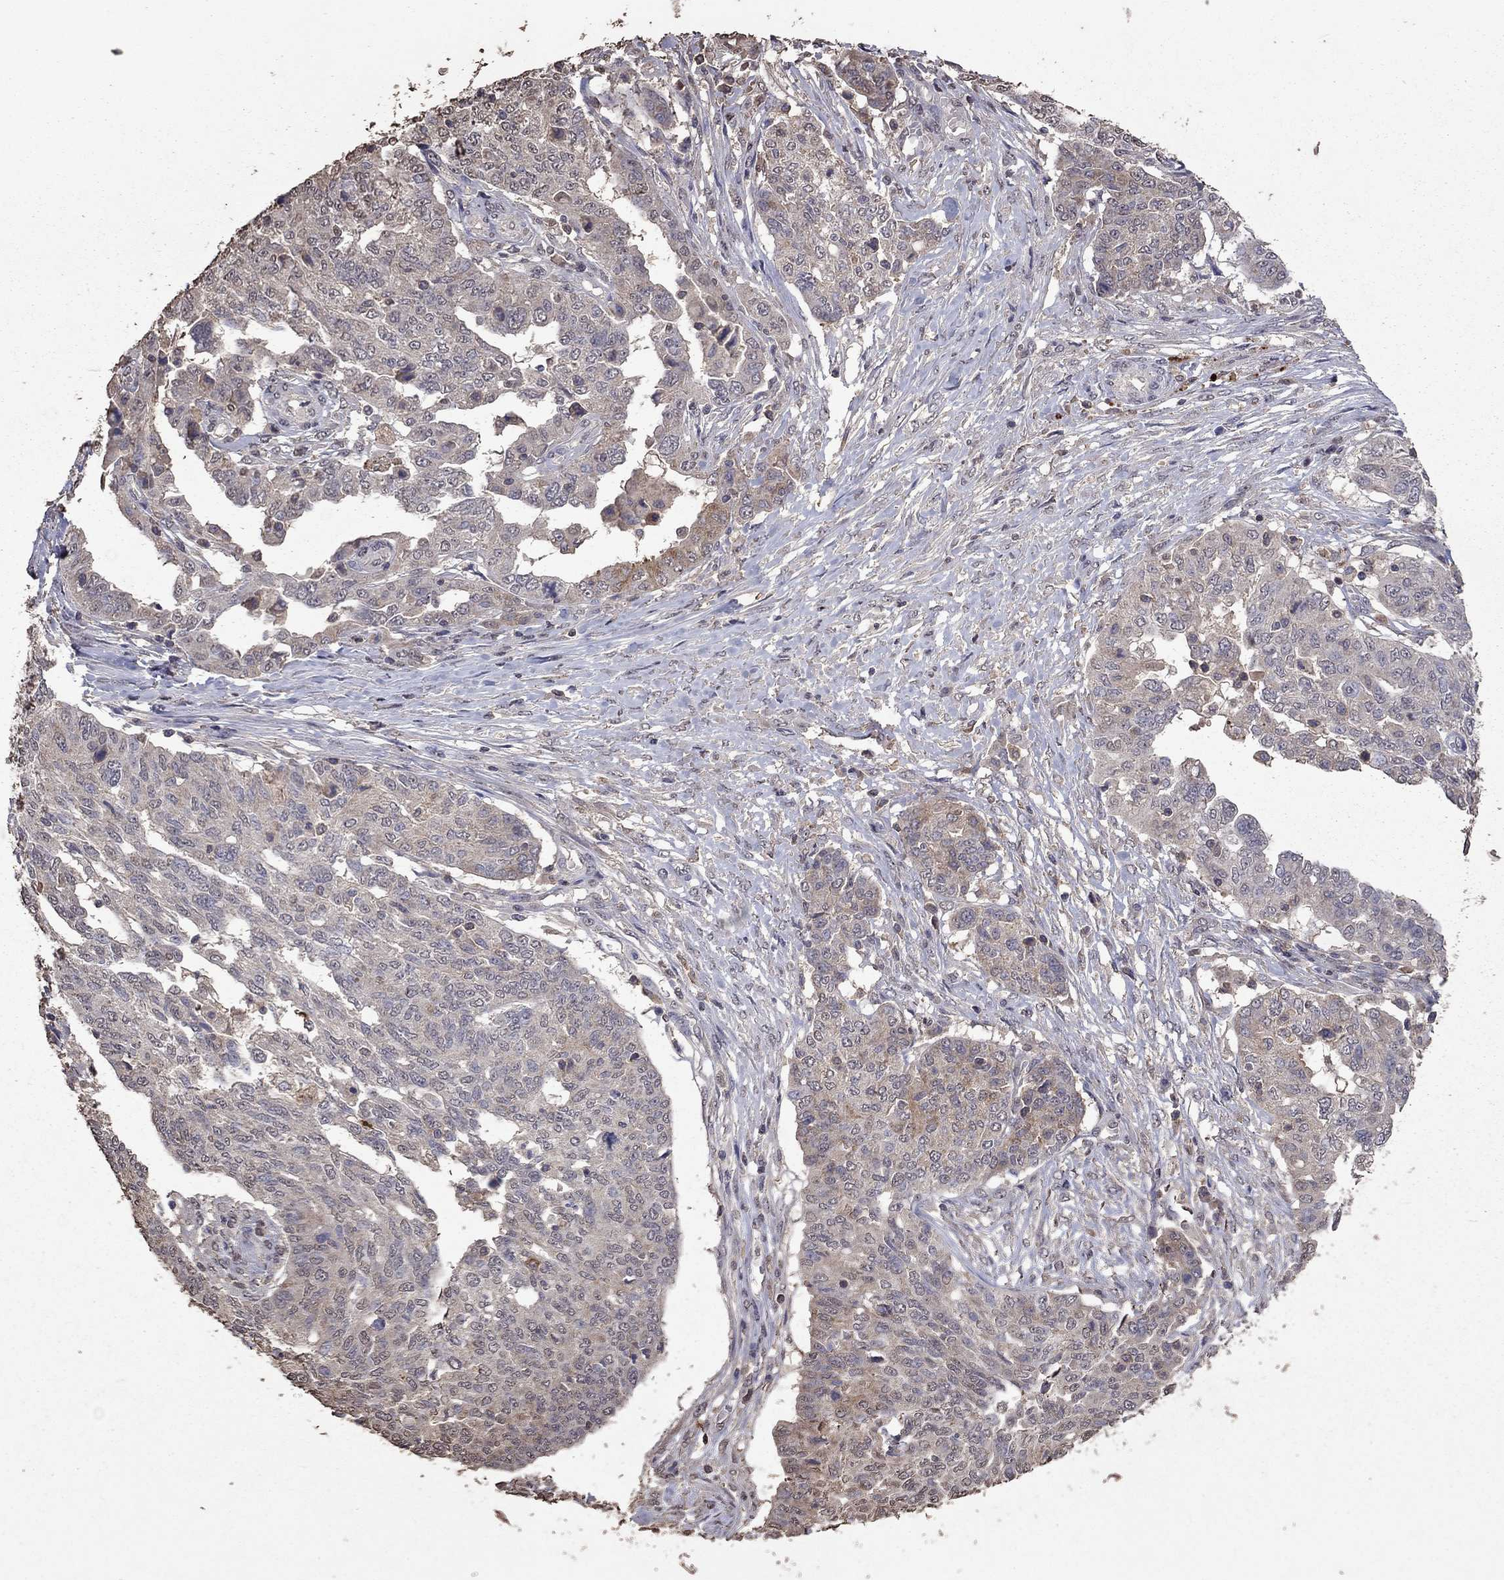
{"staining": {"intensity": "negative", "quantity": "none", "location": "none"}, "tissue": "ovarian cancer", "cell_type": "Tumor cells", "image_type": "cancer", "snomed": [{"axis": "morphology", "description": "Cystadenocarcinoma, serous, NOS"}, {"axis": "topography", "description": "Ovary"}], "caption": "IHC histopathology image of human ovarian cancer stained for a protein (brown), which exhibits no positivity in tumor cells. (DAB IHC, high magnification).", "gene": "SERPINA5", "patient": {"sex": "female", "age": 67}}